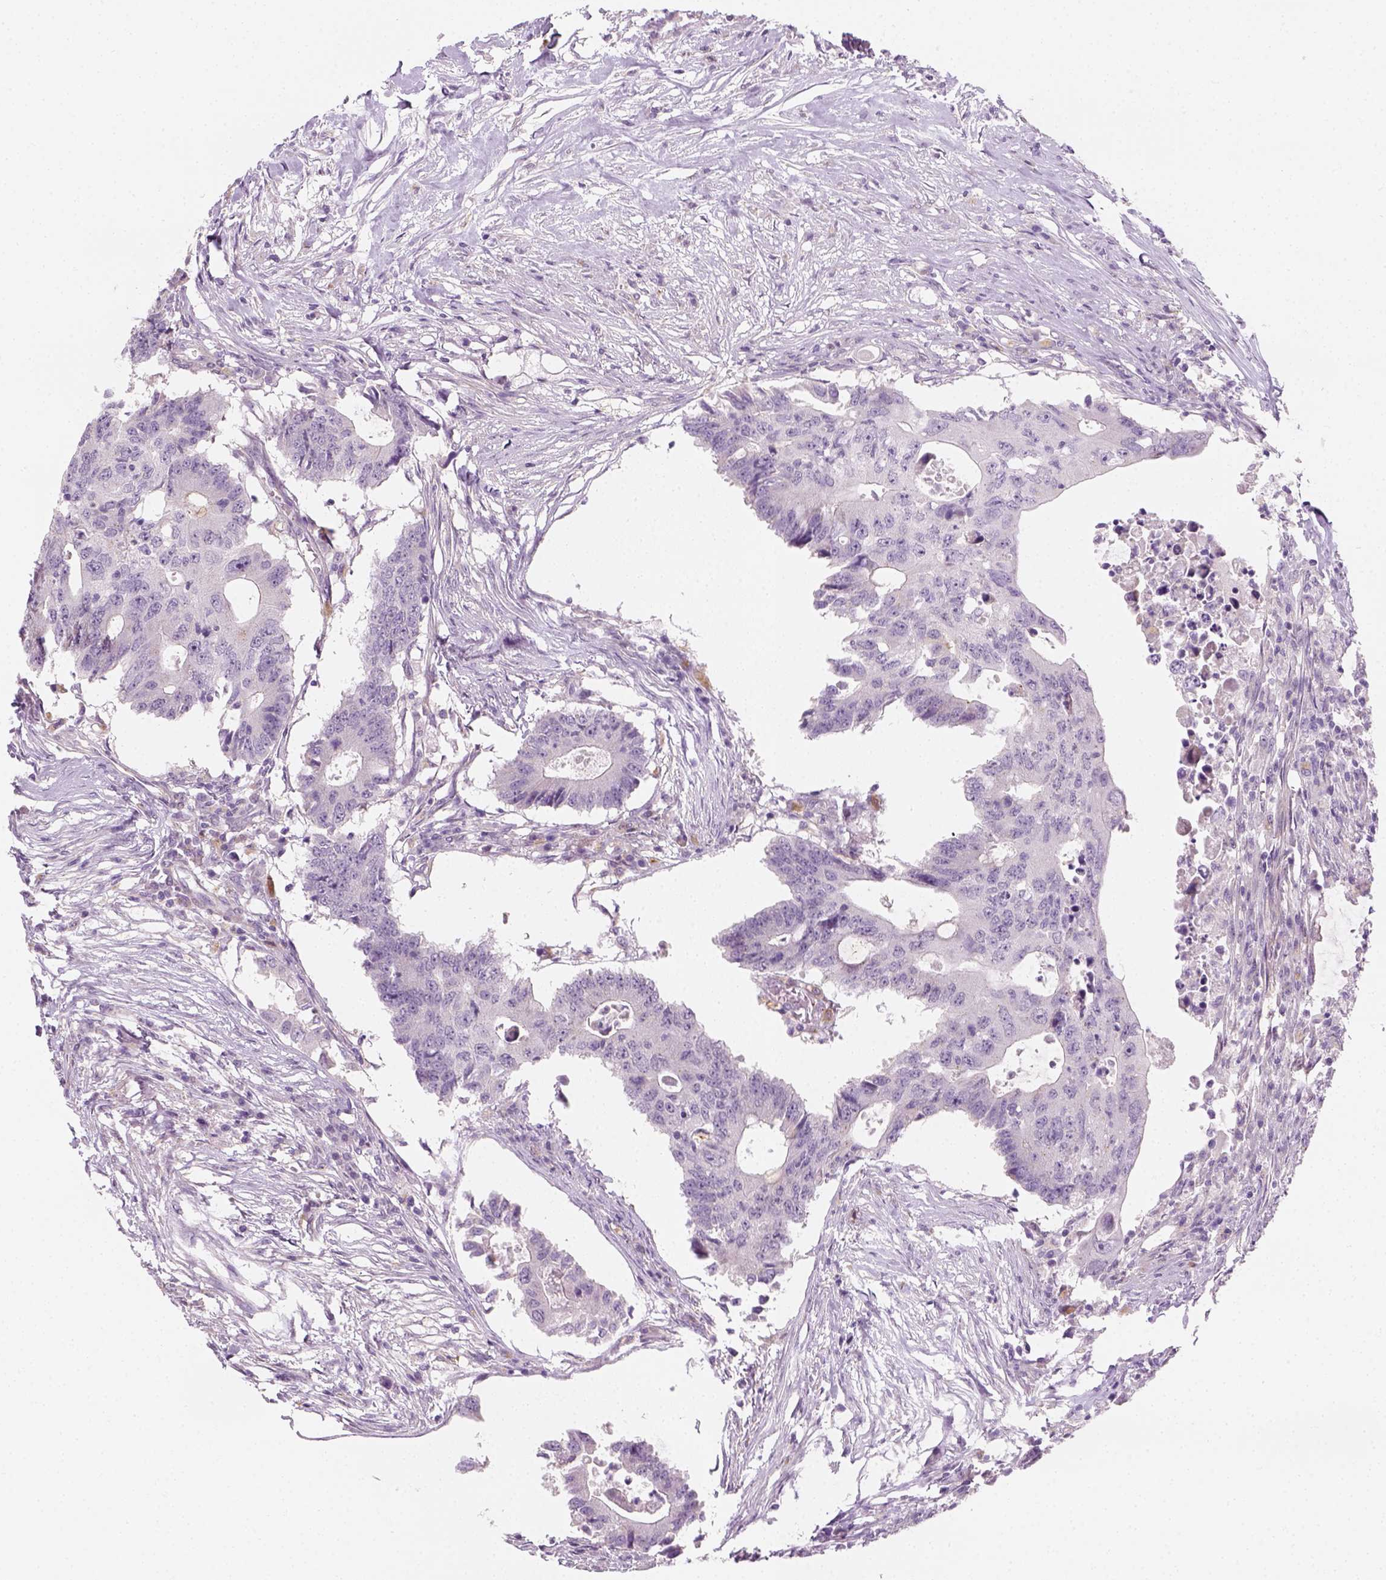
{"staining": {"intensity": "negative", "quantity": "none", "location": "none"}, "tissue": "colorectal cancer", "cell_type": "Tumor cells", "image_type": "cancer", "snomed": [{"axis": "morphology", "description": "Adenocarcinoma, NOS"}, {"axis": "topography", "description": "Colon"}], "caption": "The micrograph demonstrates no significant staining in tumor cells of colorectal adenocarcinoma.", "gene": "FAM163B", "patient": {"sex": "male", "age": 71}}